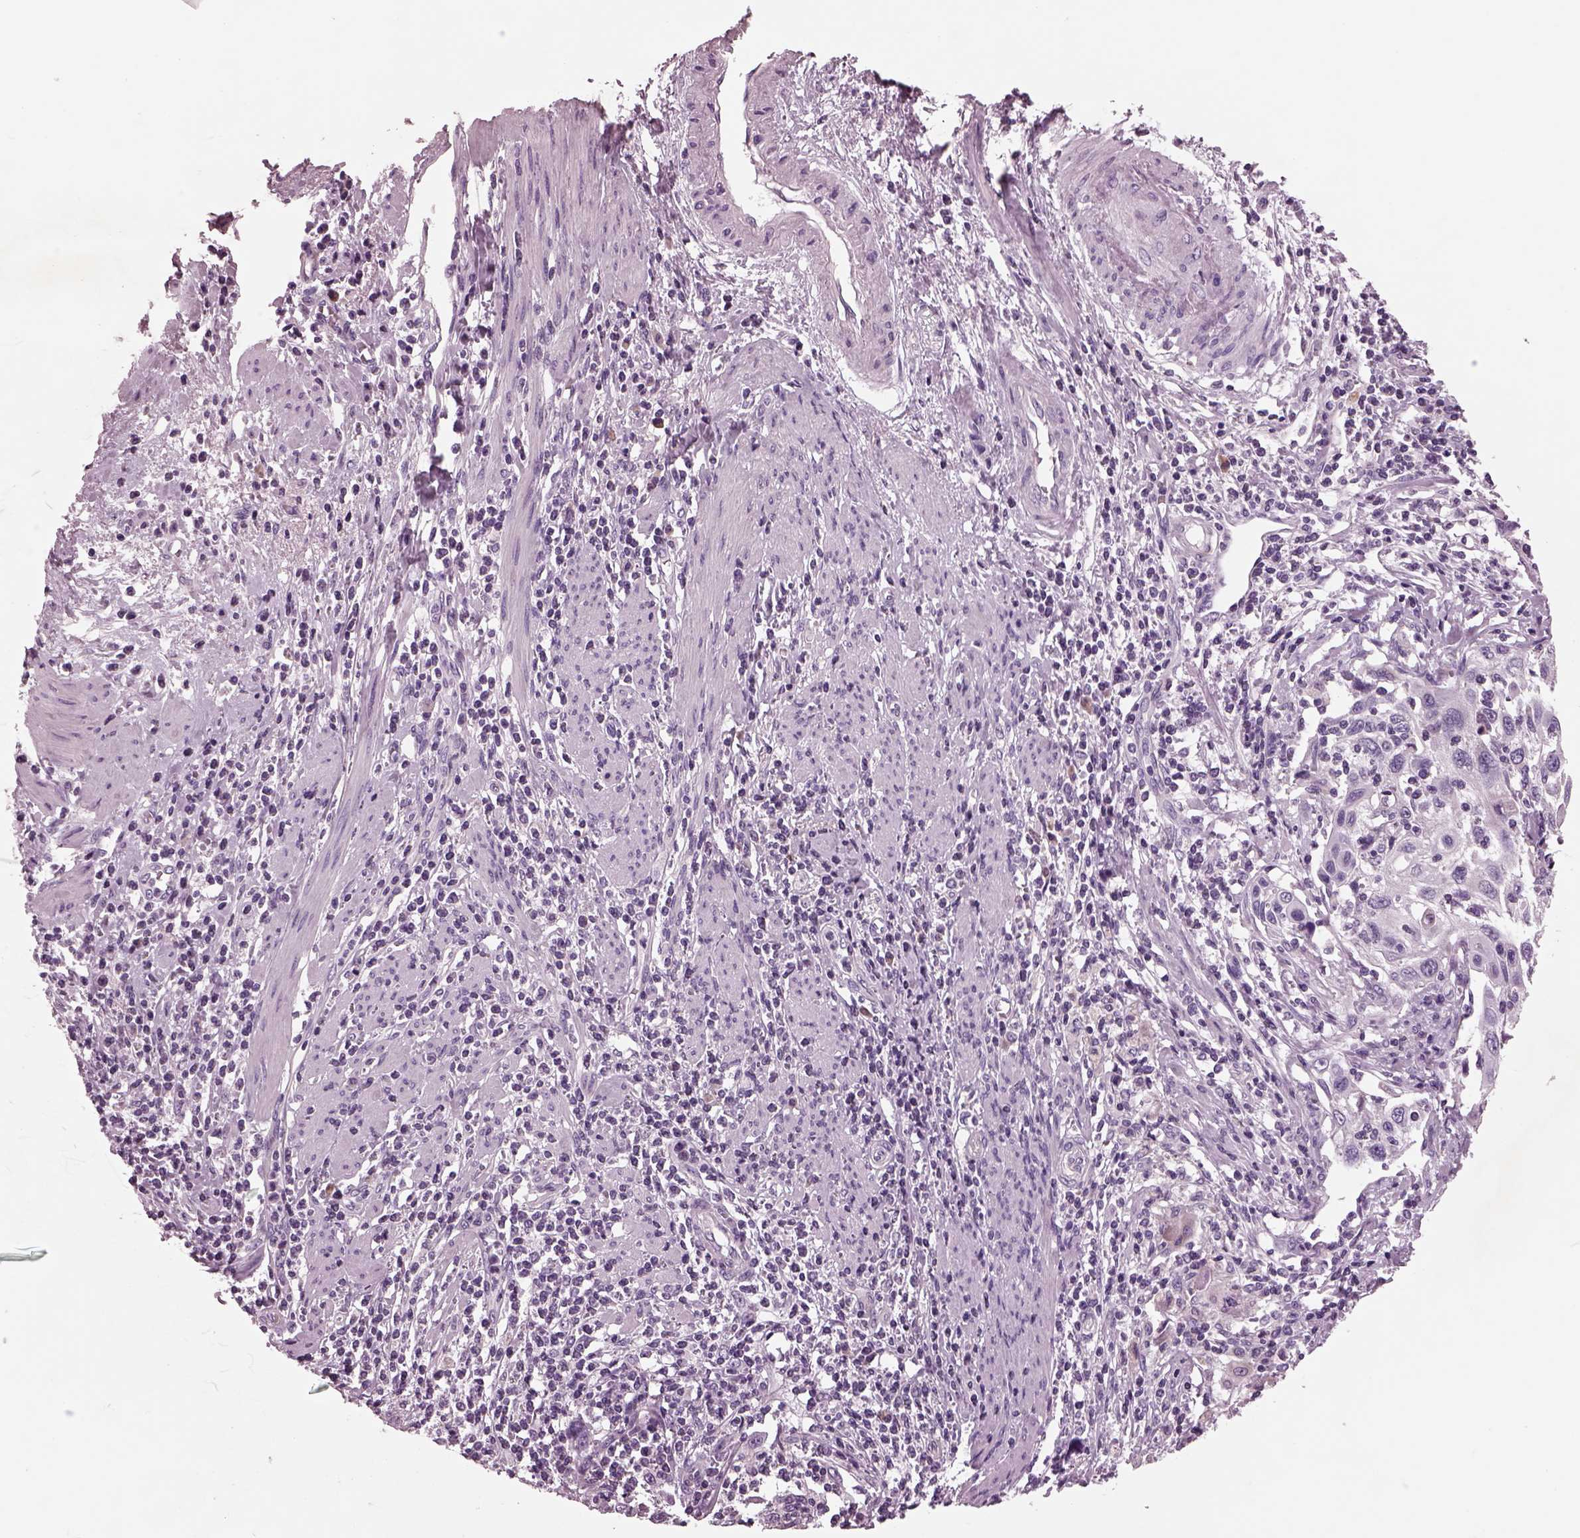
{"staining": {"intensity": "weak", "quantity": "25%-75%", "location": "cytoplasmic/membranous"}, "tissue": "cervical cancer", "cell_type": "Tumor cells", "image_type": "cancer", "snomed": [{"axis": "morphology", "description": "Squamous cell carcinoma, NOS"}, {"axis": "topography", "description": "Cervix"}], "caption": "The photomicrograph demonstrates a brown stain indicating the presence of a protein in the cytoplasmic/membranous of tumor cells in squamous cell carcinoma (cervical).", "gene": "AP4M1", "patient": {"sex": "female", "age": 70}}